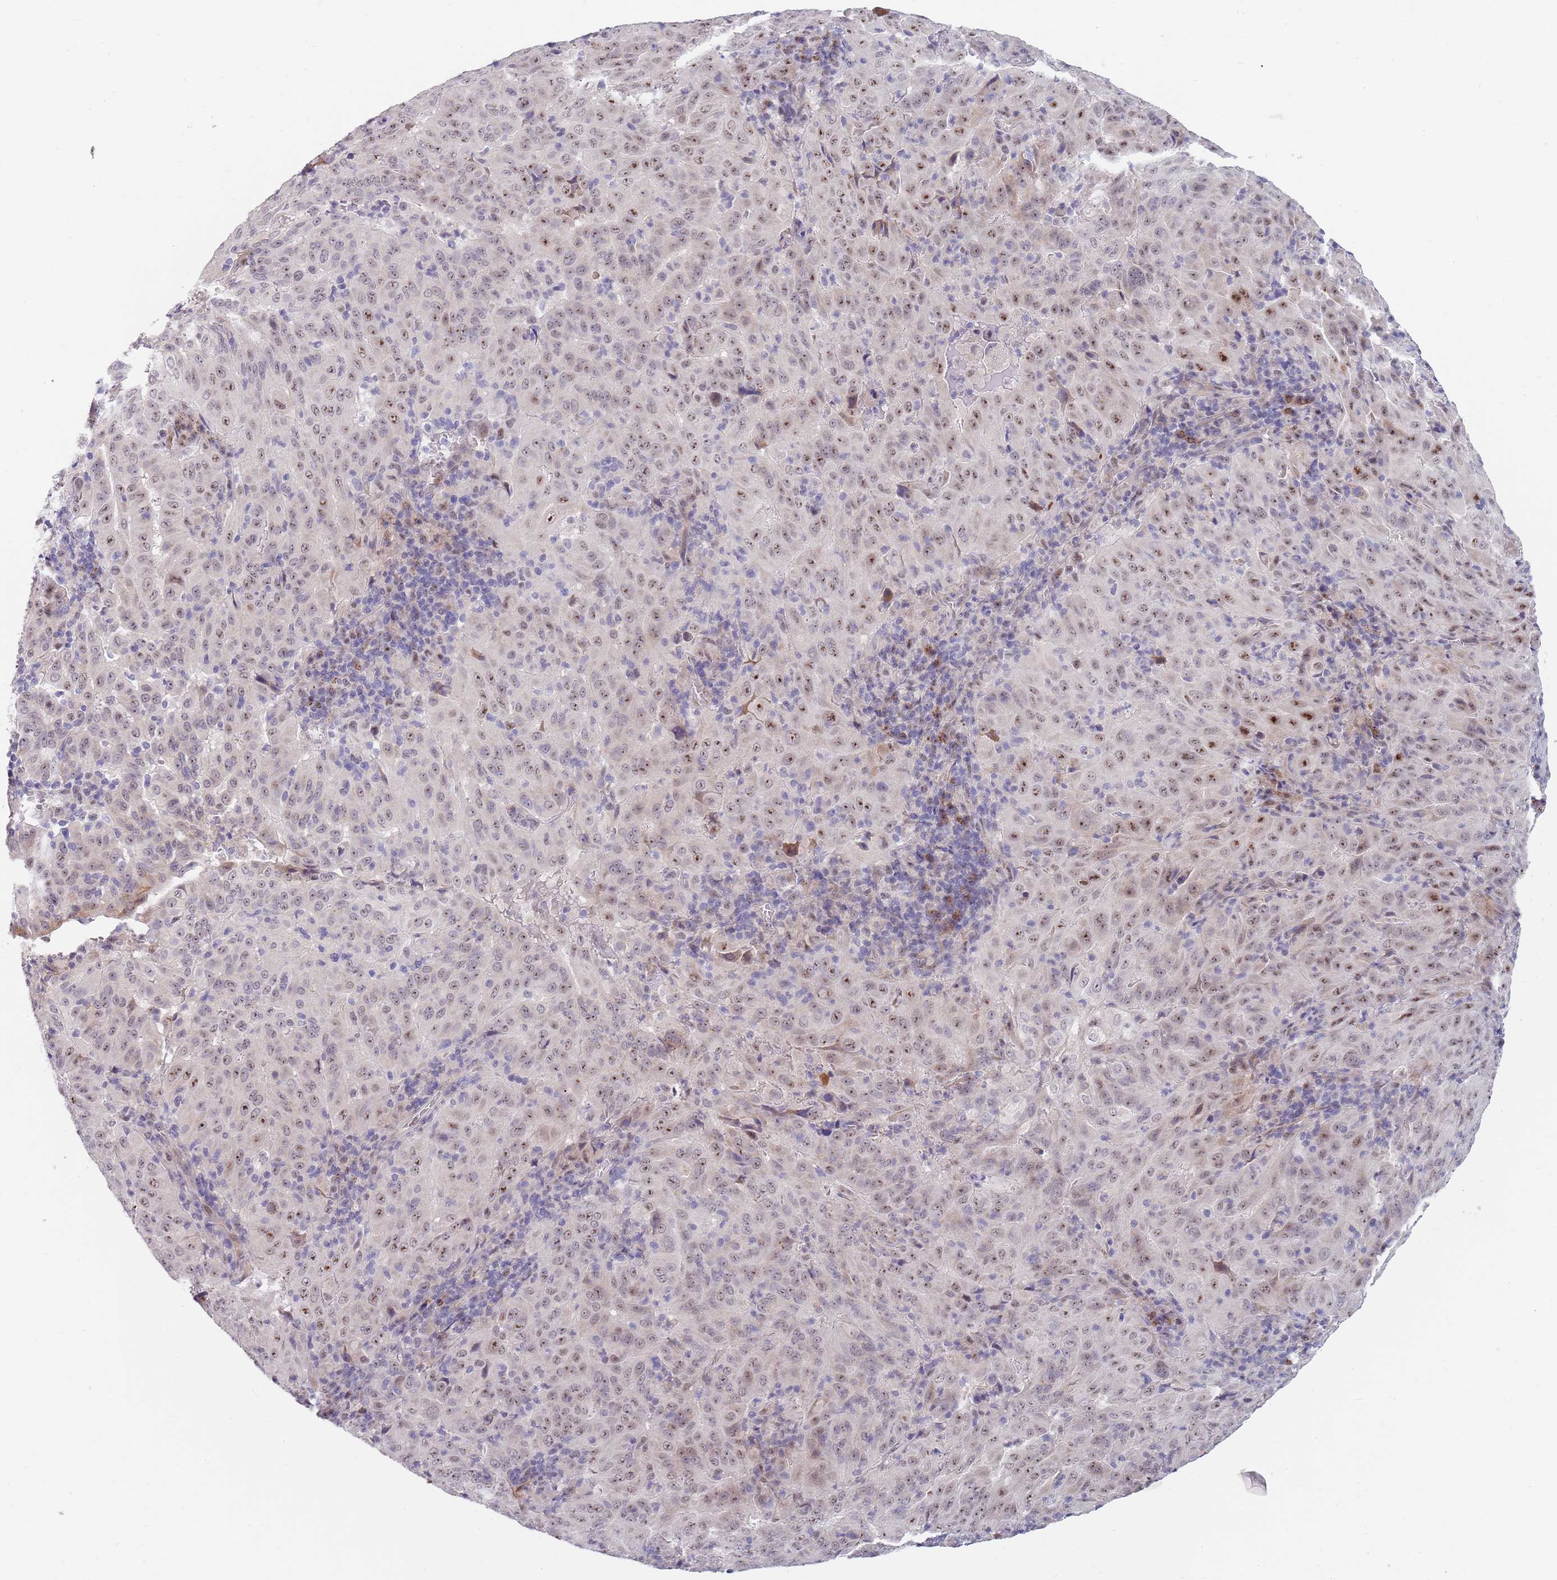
{"staining": {"intensity": "moderate", "quantity": "25%-75%", "location": "nuclear"}, "tissue": "pancreatic cancer", "cell_type": "Tumor cells", "image_type": "cancer", "snomed": [{"axis": "morphology", "description": "Adenocarcinoma, NOS"}, {"axis": "topography", "description": "Pancreas"}], "caption": "This is an image of immunohistochemistry (IHC) staining of adenocarcinoma (pancreatic), which shows moderate positivity in the nuclear of tumor cells.", "gene": "PLCL2", "patient": {"sex": "male", "age": 63}}